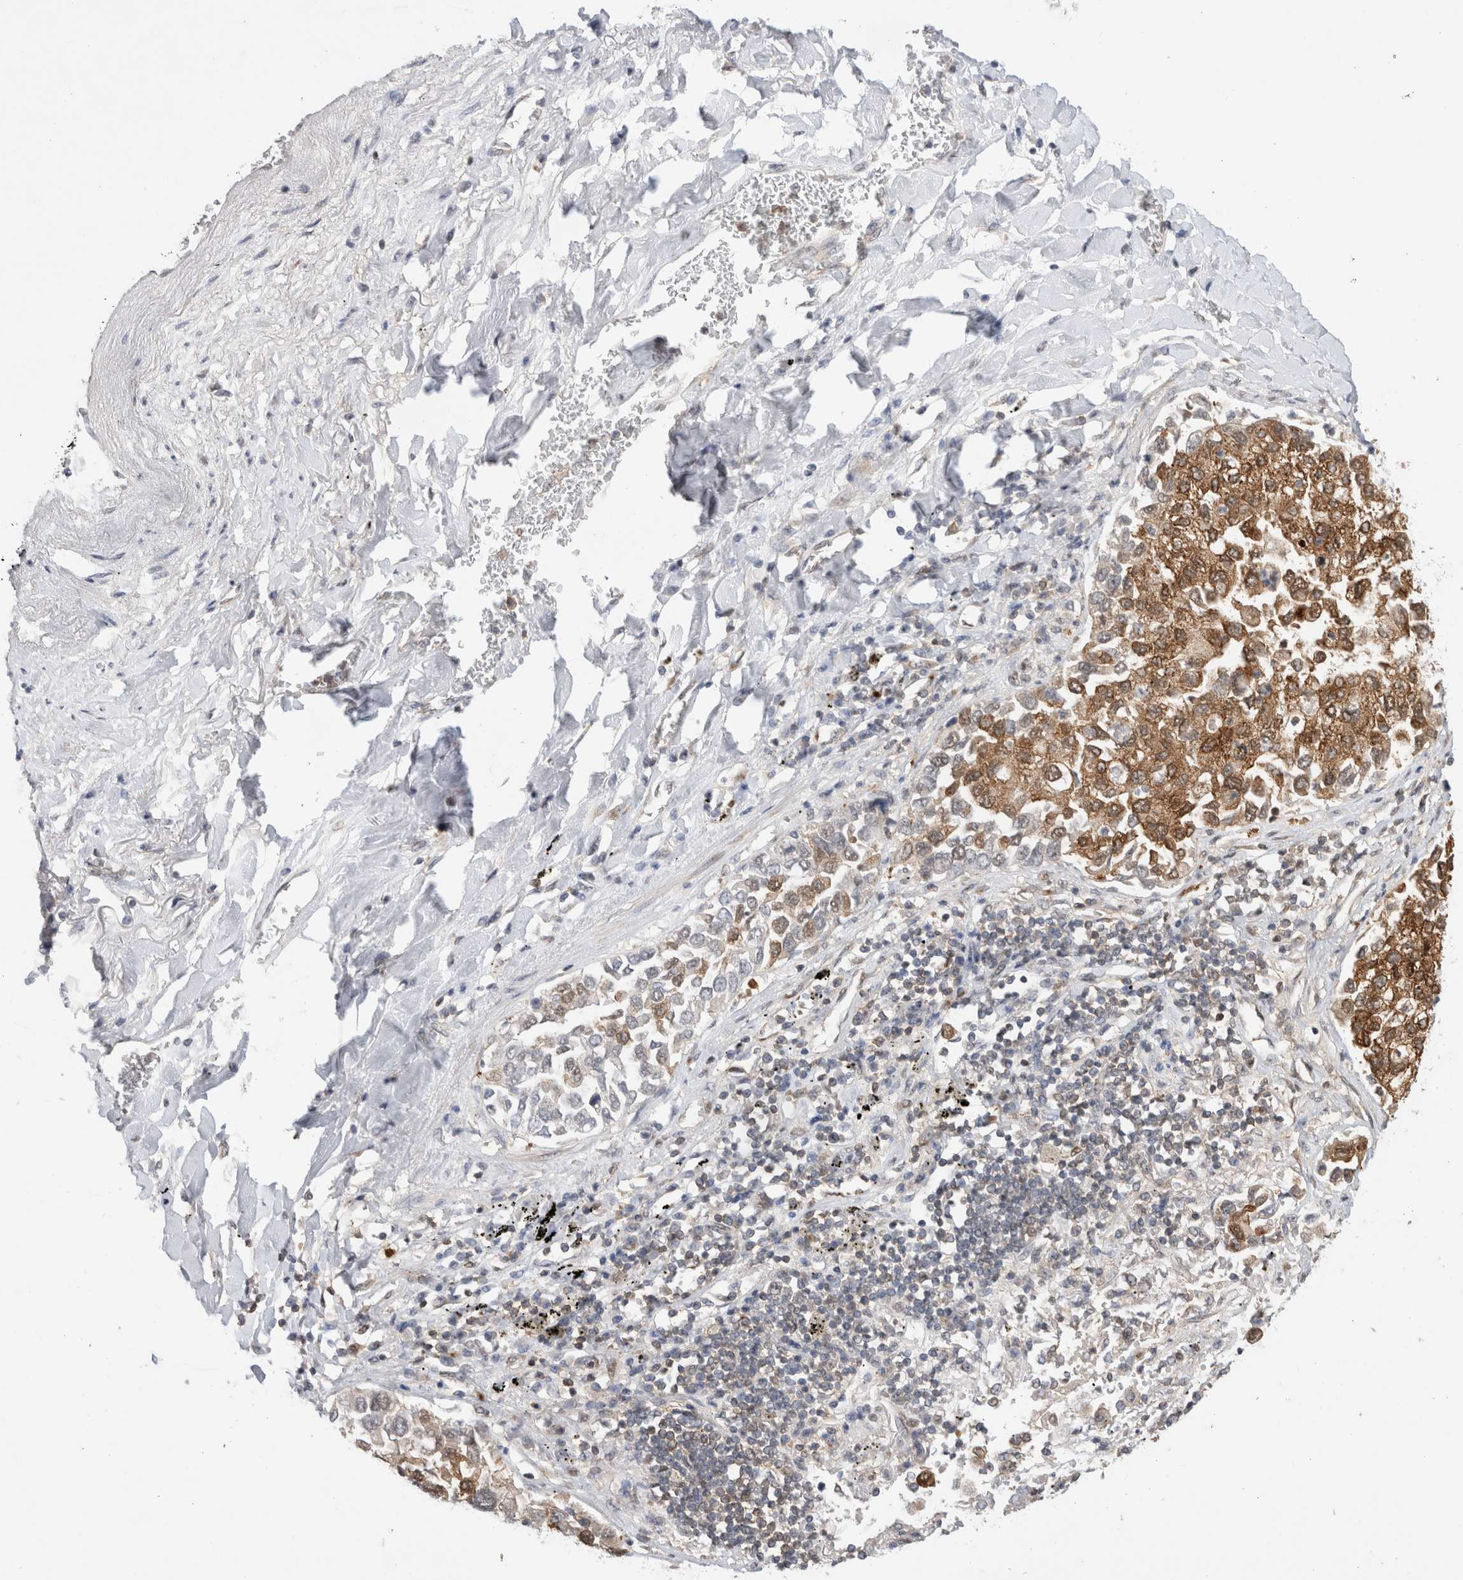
{"staining": {"intensity": "moderate", "quantity": "25%-75%", "location": "cytoplasmic/membranous"}, "tissue": "lung cancer", "cell_type": "Tumor cells", "image_type": "cancer", "snomed": [{"axis": "morphology", "description": "Inflammation, NOS"}, {"axis": "morphology", "description": "Adenocarcinoma, NOS"}, {"axis": "topography", "description": "Lung"}], "caption": "This is a histology image of immunohistochemistry staining of lung cancer (adenocarcinoma), which shows moderate positivity in the cytoplasmic/membranous of tumor cells.", "gene": "WIPF2", "patient": {"sex": "male", "age": 63}}